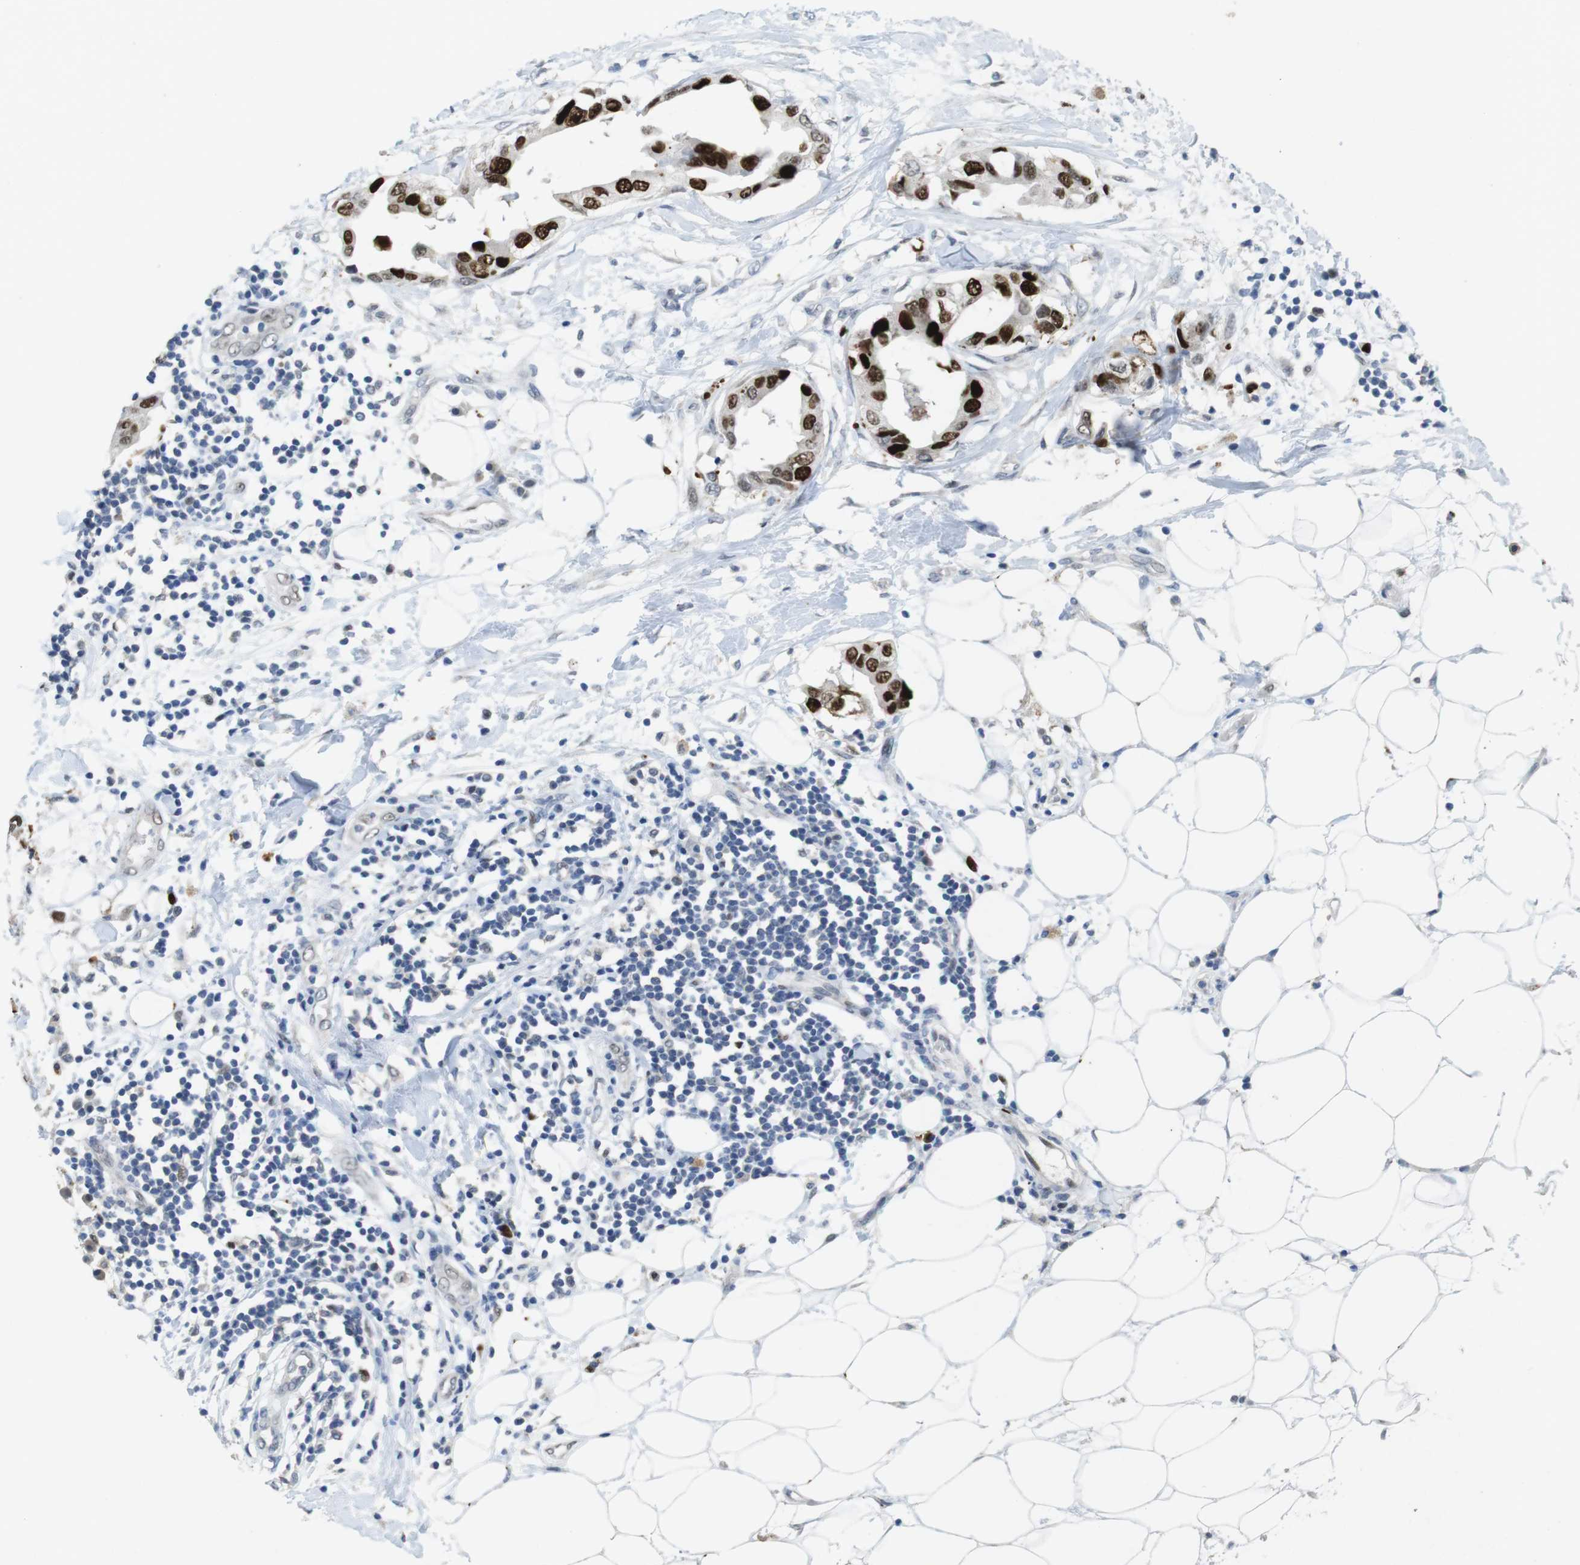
{"staining": {"intensity": "strong", "quantity": ">75%", "location": "nuclear"}, "tissue": "breast cancer", "cell_type": "Tumor cells", "image_type": "cancer", "snomed": [{"axis": "morphology", "description": "Duct carcinoma"}, {"axis": "topography", "description": "Breast"}], "caption": "IHC image of human breast infiltrating ductal carcinoma stained for a protein (brown), which demonstrates high levels of strong nuclear positivity in approximately >75% of tumor cells.", "gene": "KPNA2", "patient": {"sex": "female", "age": 40}}